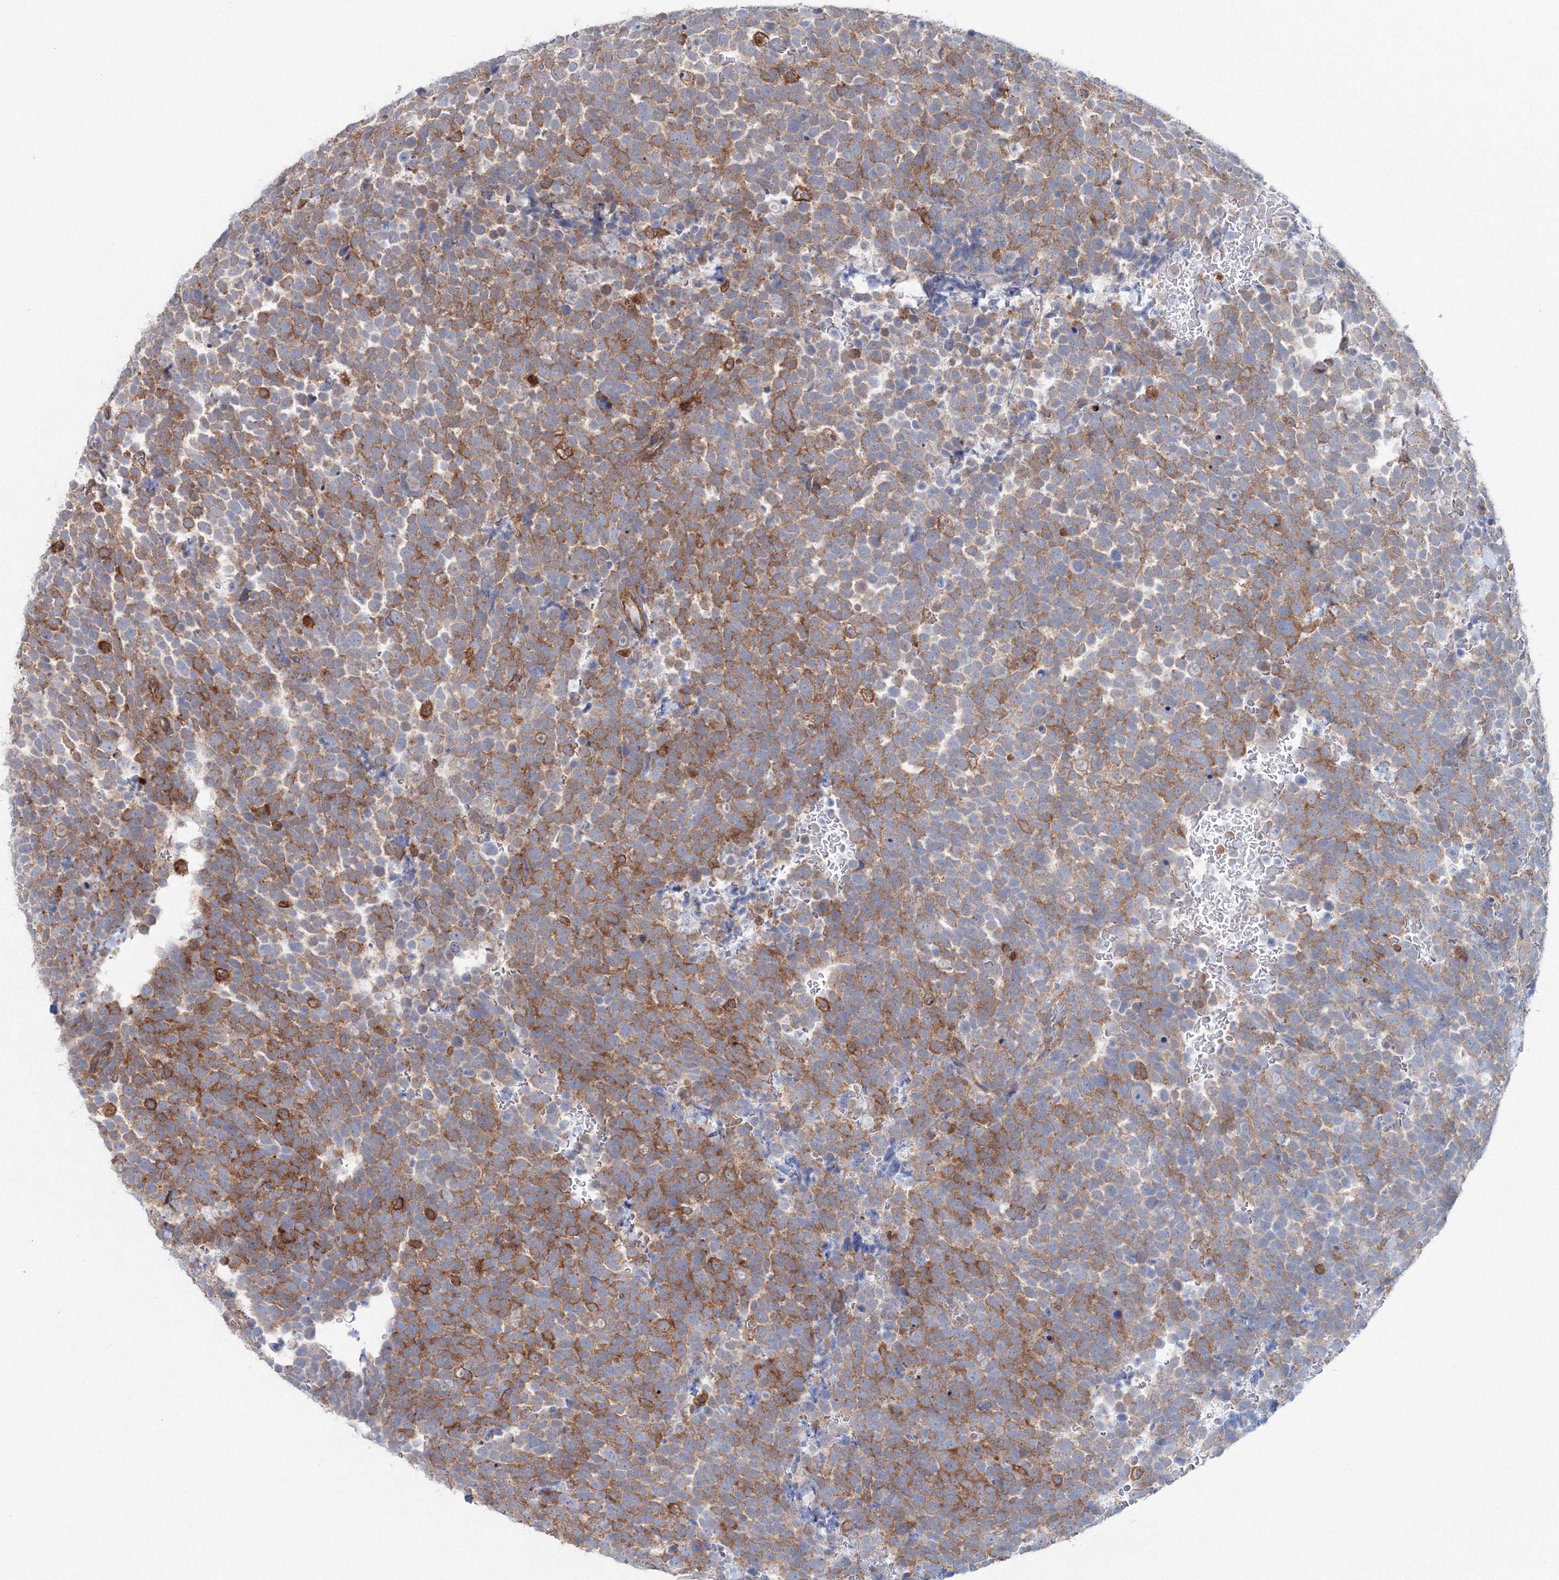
{"staining": {"intensity": "moderate", "quantity": "25%-75%", "location": "cytoplasmic/membranous"}, "tissue": "urothelial cancer", "cell_type": "Tumor cells", "image_type": "cancer", "snomed": [{"axis": "morphology", "description": "Urothelial carcinoma, High grade"}, {"axis": "topography", "description": "Urinary bladder"}], "caption": "A medium amount of moderate cytoplasmic/membranous expression is seen in about 25%-75% of tumor cells in urothelial cancer tissue.", "gene": "GGA2", "patient": {"sex": "female", "age": 82}}